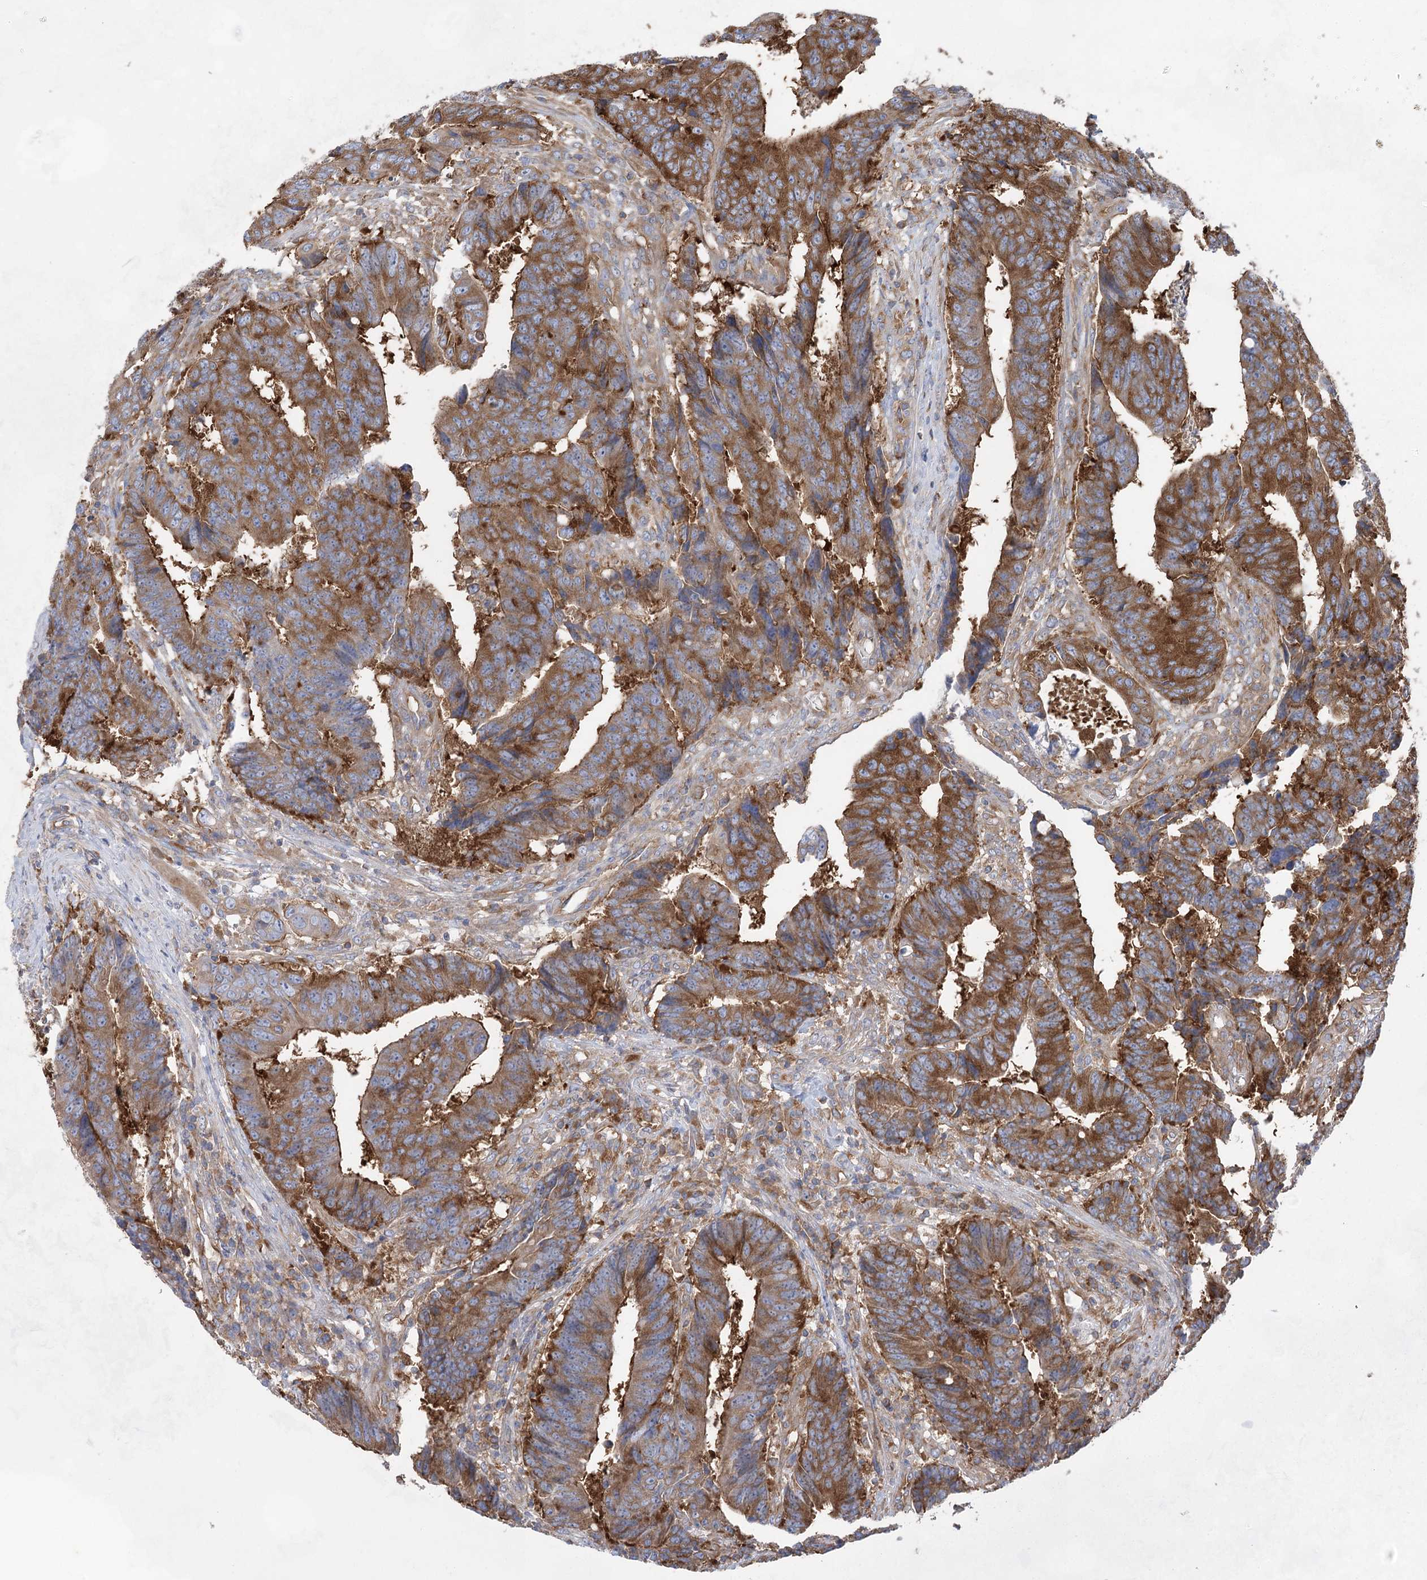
{"staining": {"intensity": "moderate", "quantity": ">75%", "location": "cytoplasmic/membranous"}, "tissue": "colorectal cancer", "cell_type": "Tumor cells", "image_type": "cancer", "snomed": [{"axis": "morphology", "description": "Adenocarcinoma, NOS"}, {"axis": "topography", "description": "Rectum"}], "caption": "IHC micrograph of neoplastic tissue: adenocarcinoma (colorectal) stained using immunohistochemistry (IHC) demonstrates medium levels of moderate protein expression localized specifically in the cytoplasmic/membranous of tumor cells, appearing as a cytoplasmic/membranous brown color.", "gene": "EIF3A", "patient": {"sex": "male", "age": 84}}